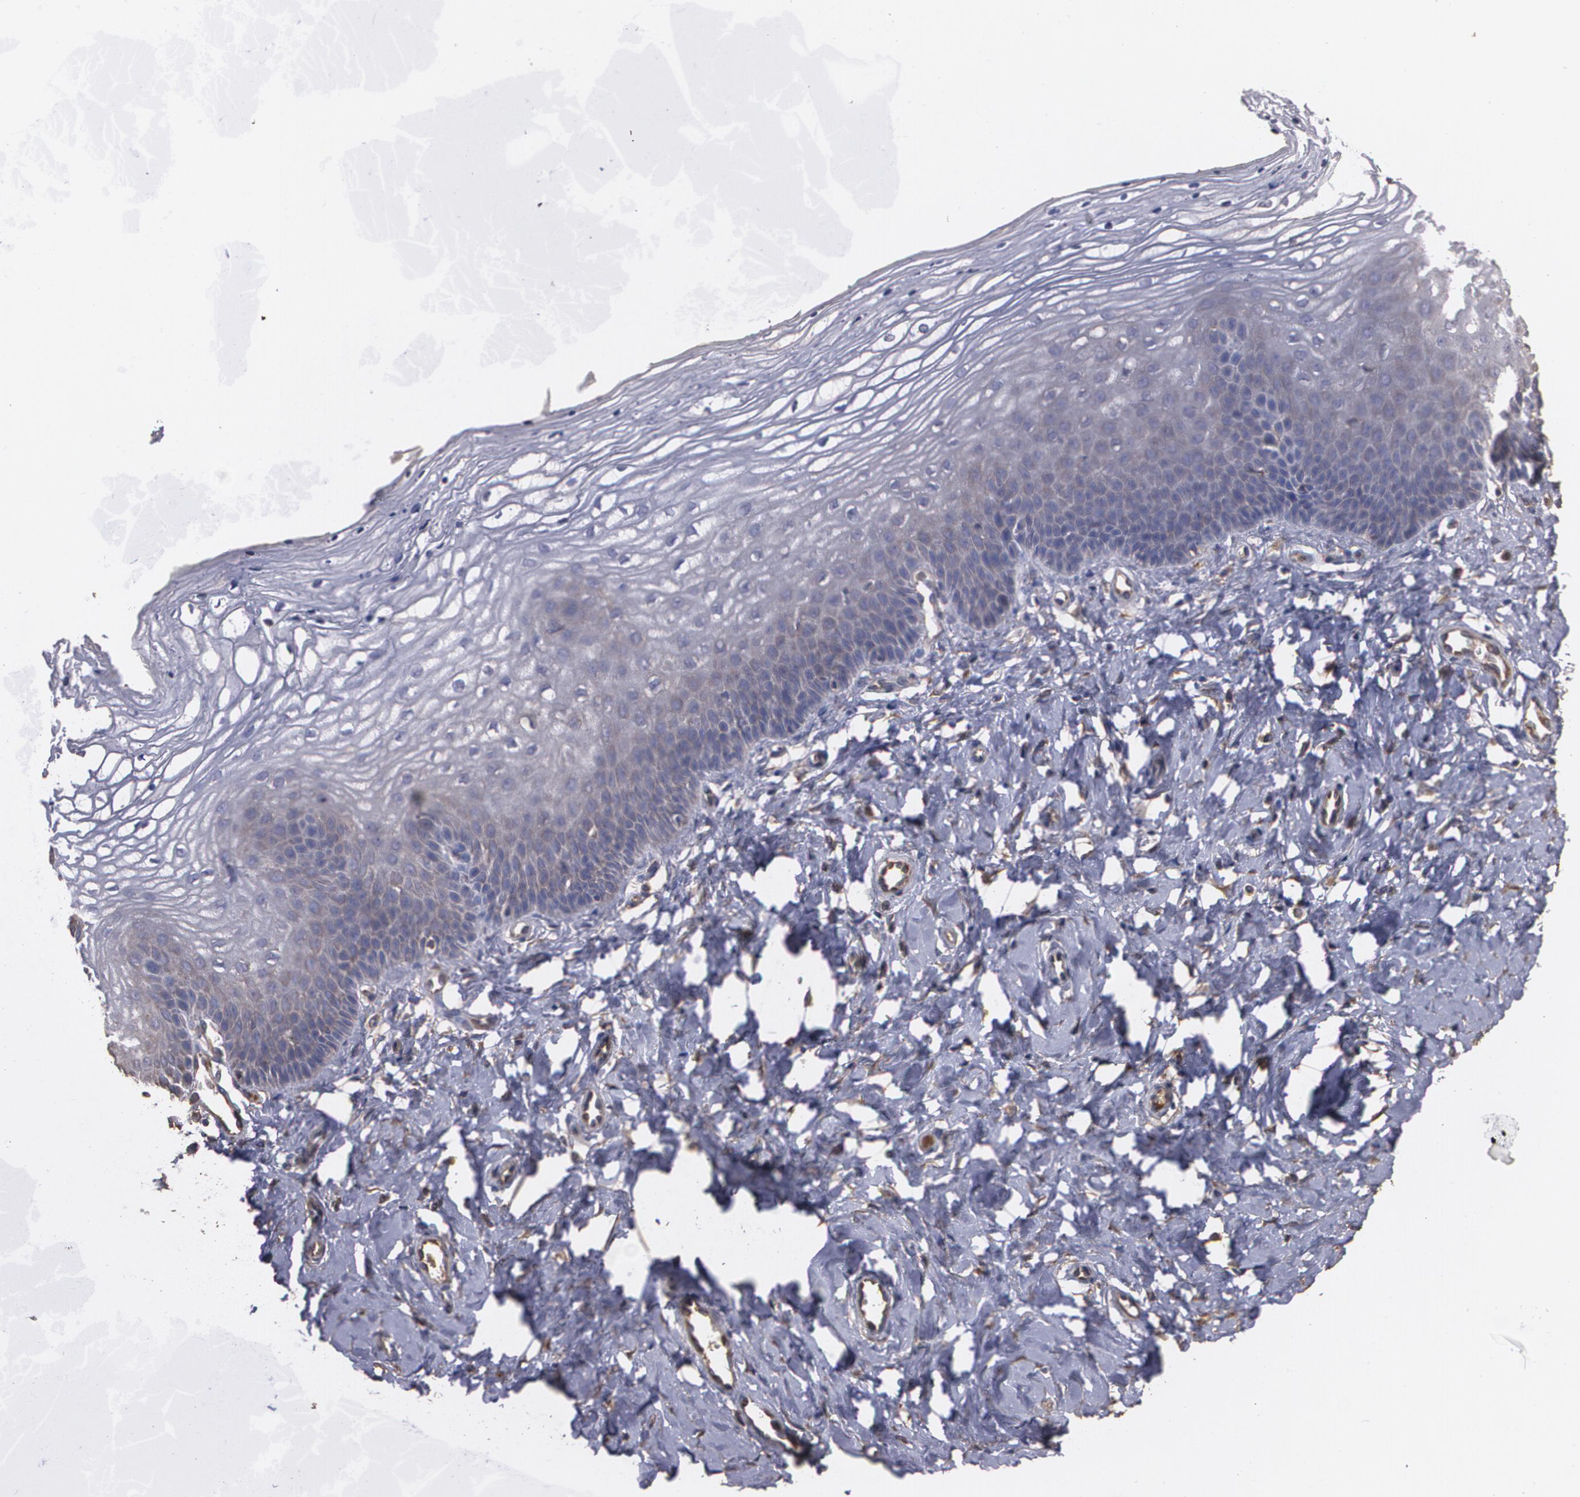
{"staining": {"intensity": "weak", "quantity": "25%-75%", "location": "cytoplasmic/membranous"}, "tissue": "vagina", "cell_type": "Squamous epithelial cells", "image_type": "normal", "snomed": [{"axis": "morphology", "description": "Normal tissue, NOS"}, {"axis": "topography", "description": "Vagina"}], "caption": "The histopathology image displays a brown stain indicating the presence of a protein in the cytoplasmic/membranous of squamous epithelial cells in vagina. The staining was performed using DAB (3,3'-diaminobenzidine) to visualize the protein expression in brown, while the nuclei were stained in blue with hematoxylin (Magnification: 20x).", "gene": "PON1", "patient": {"sex": "female", "age": 68}}